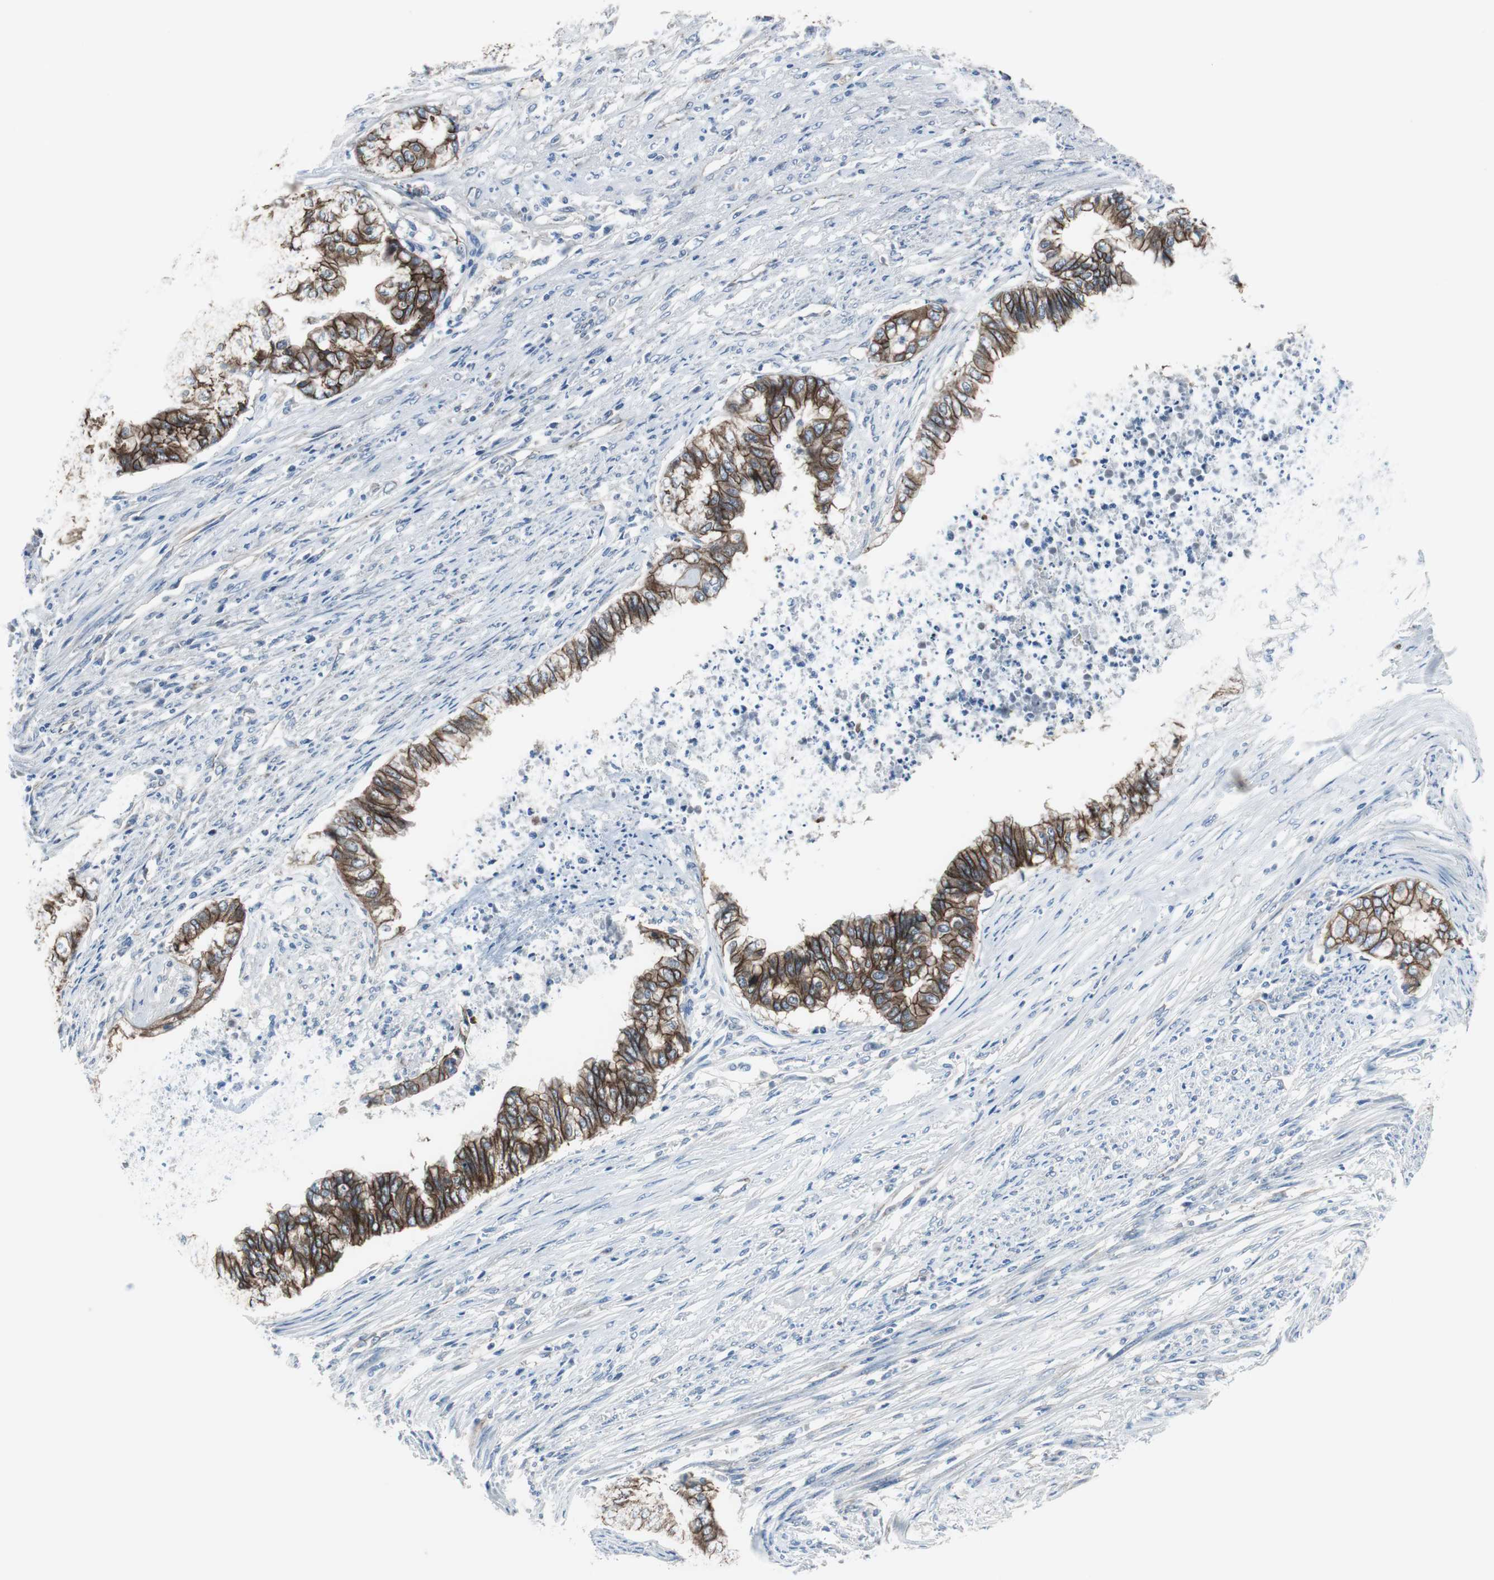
{"staining": {"intensity": "strong", "quantity": ">75%", "location": "cytoplasmic/membranous"}, "tissue": "endometrial cancer", "cell_type": "Tumor cells", "image_type": "cancer", "snomed": [{"axis": "morphology", "description": "Adenocarcinoma, NOS"}, {"axis": "topography", "description": "Endometrium"}], "caption": "Adenocarcinoma (endometrial) was stained to show a protein in brown. There is high levels of strong cytoplasmic/membranous staining in about >75% of tumor cells. The protein of interest is shown in brown color, while the nuclei are stained blue.", "gene": "STXBP4", "patient": {"sex": "female", "age": 79}}